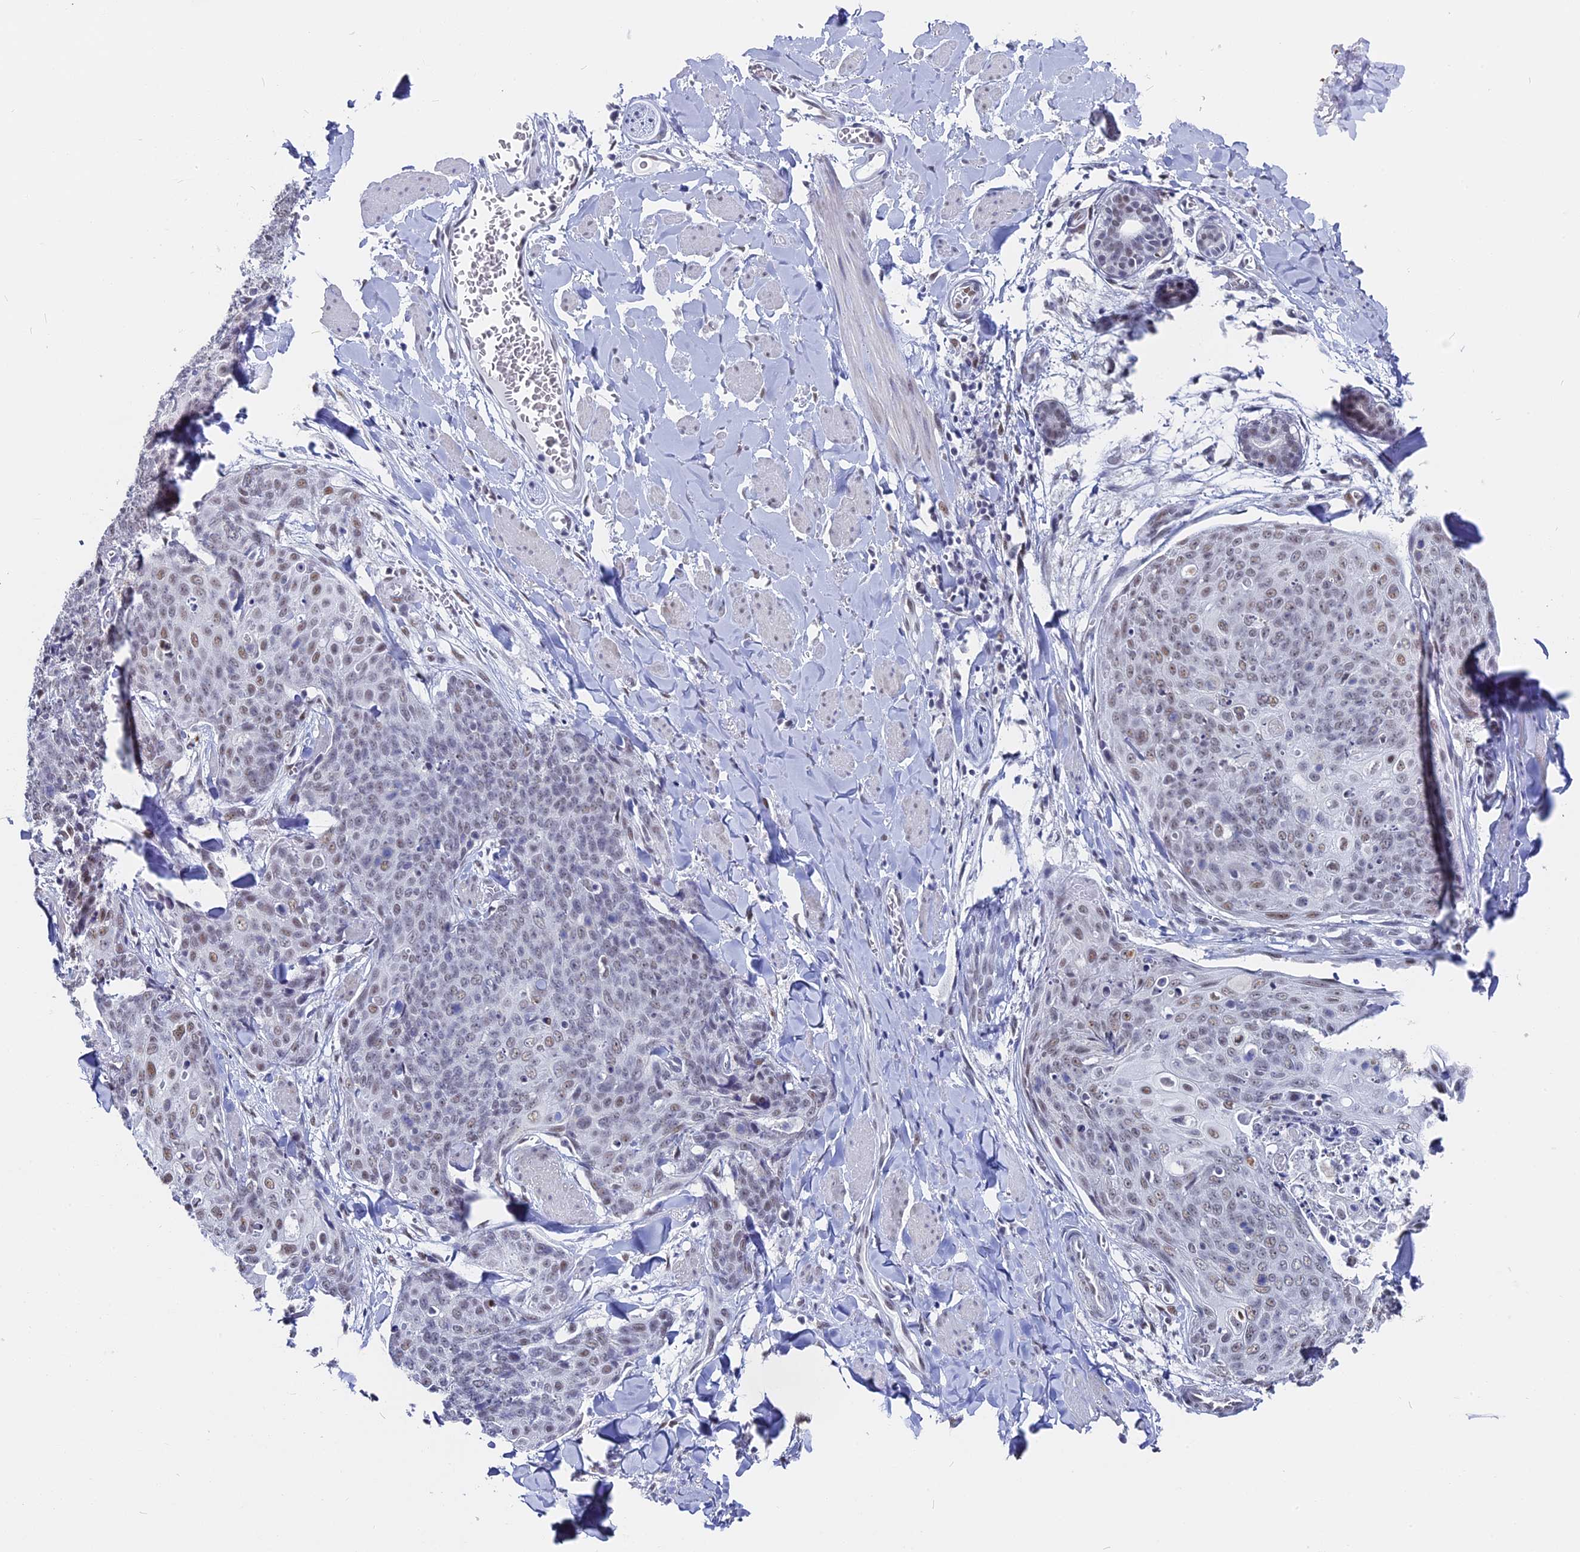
{"staining": {"intensity": "weak", "quantity": "25%-75%", "location": "nuclear"}, "tissue": "skin cancer", "cell_type": "Tumor cells", "image_type": "cancer", "snomed": [{"axis": "morphology", "description": "Squamous cell carcinoma, NOS"}, {"axis": "topography", "description": "Skin"}, {"axis": "topography", "description": "Vulva"}], "caption": "Skin squamous cell carcinoma was stained to show a protein in brown. There is low levels of weak nuclear staining in approximately 25%-75% of tumor cells.", "gene": "CD2BP2", "patient": {"sex": "female", "age": 85}}